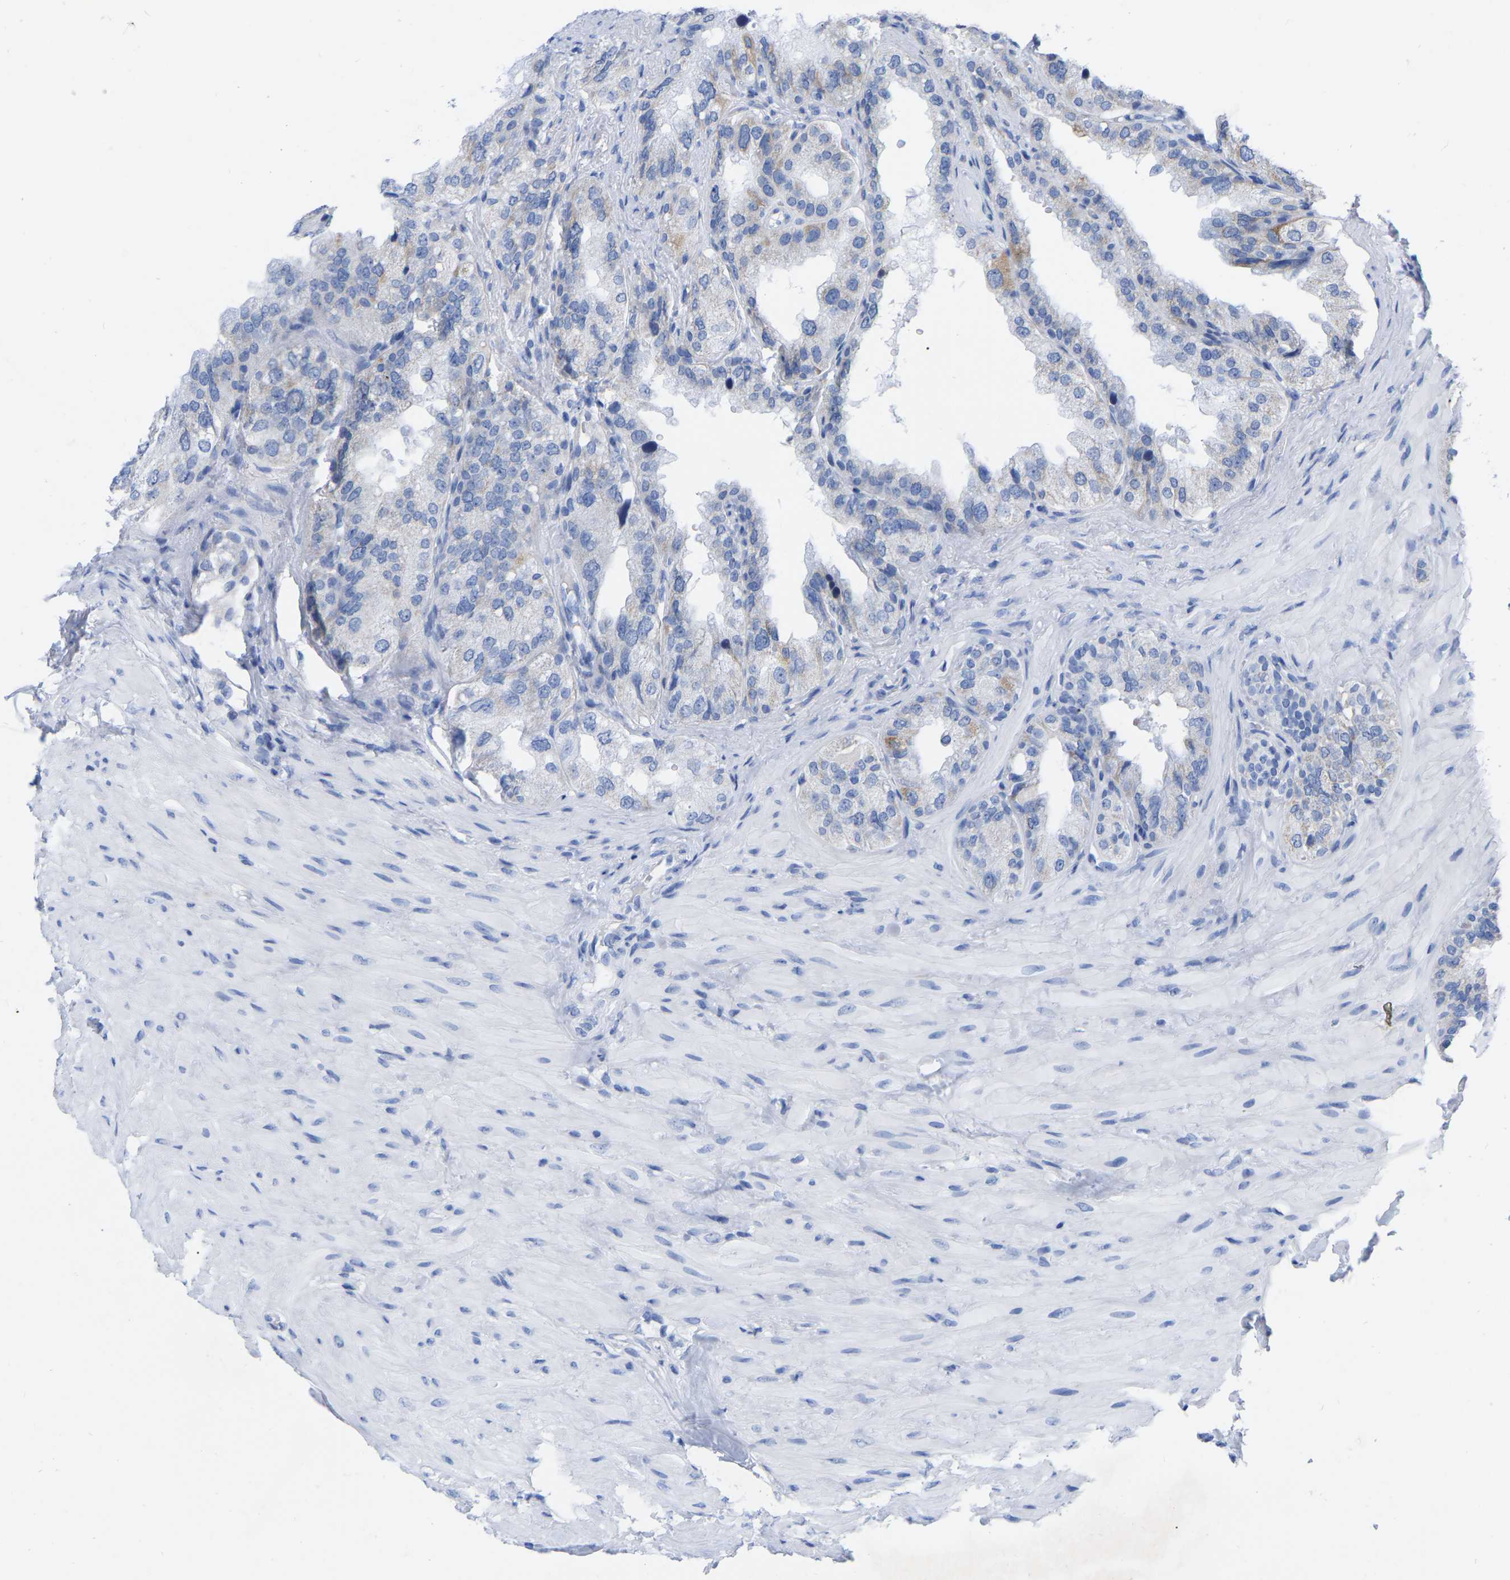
{"staining": {"intensity": "weak", "quantity": "<25%", "location": "cytoplasmic/membranous"}, "tissue": "seminal vesicle", "cell_type": "Glandular cells", "image_type": "normal", "snomed": [{"axis": "morphology", "description": "Normal tissue, NOS"}, {"axis": "topography", "description": "Seminal veicle"}], "caption": "IHC image of benign human seminal vesicle stained for a protein (brown), which demonstrates no staining in glandular cells.", "gene": "ZNF629", "patient": {"sex": "male", "age": 68}}